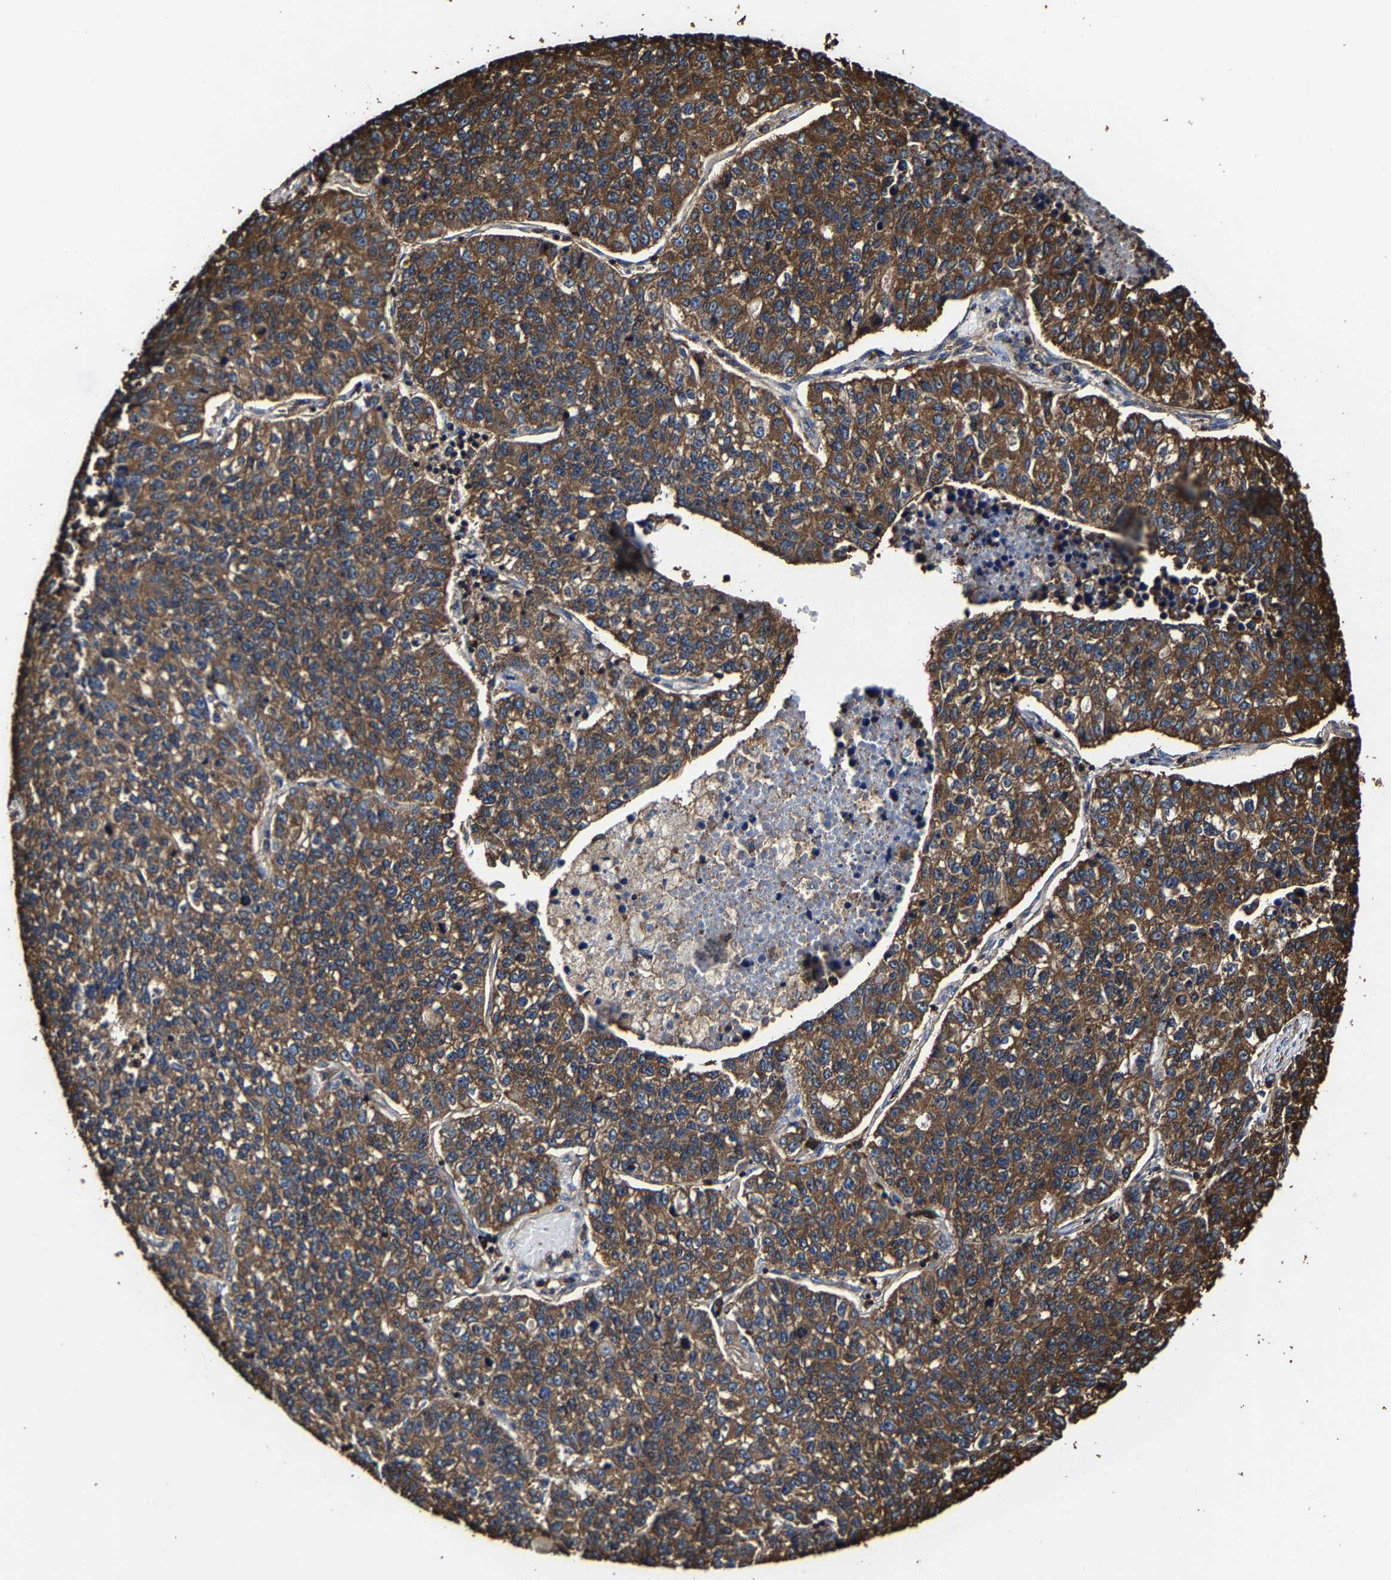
{"staining": {"intensity": "strong", "quantity": ">75%", "location": "cytoplasmic/membranous"}, "tissue": "lung cancer", "cell_type": "Tumor cells", "image_type": "cancer", "snomed": [{"axis": "morphology", "description": "Adenocarcinoma, NOS"}, {"axis": "topography", "description": "Lung"}], "caption": "Lung cancer (adenocarcinoma) stained for a protein (brown) reveals strong cytoplasmic/membranous positive positivity in approximately >75% of tumor cells.", "gene": "SSH3", "patient": {"sex": "male", "age": 49}}